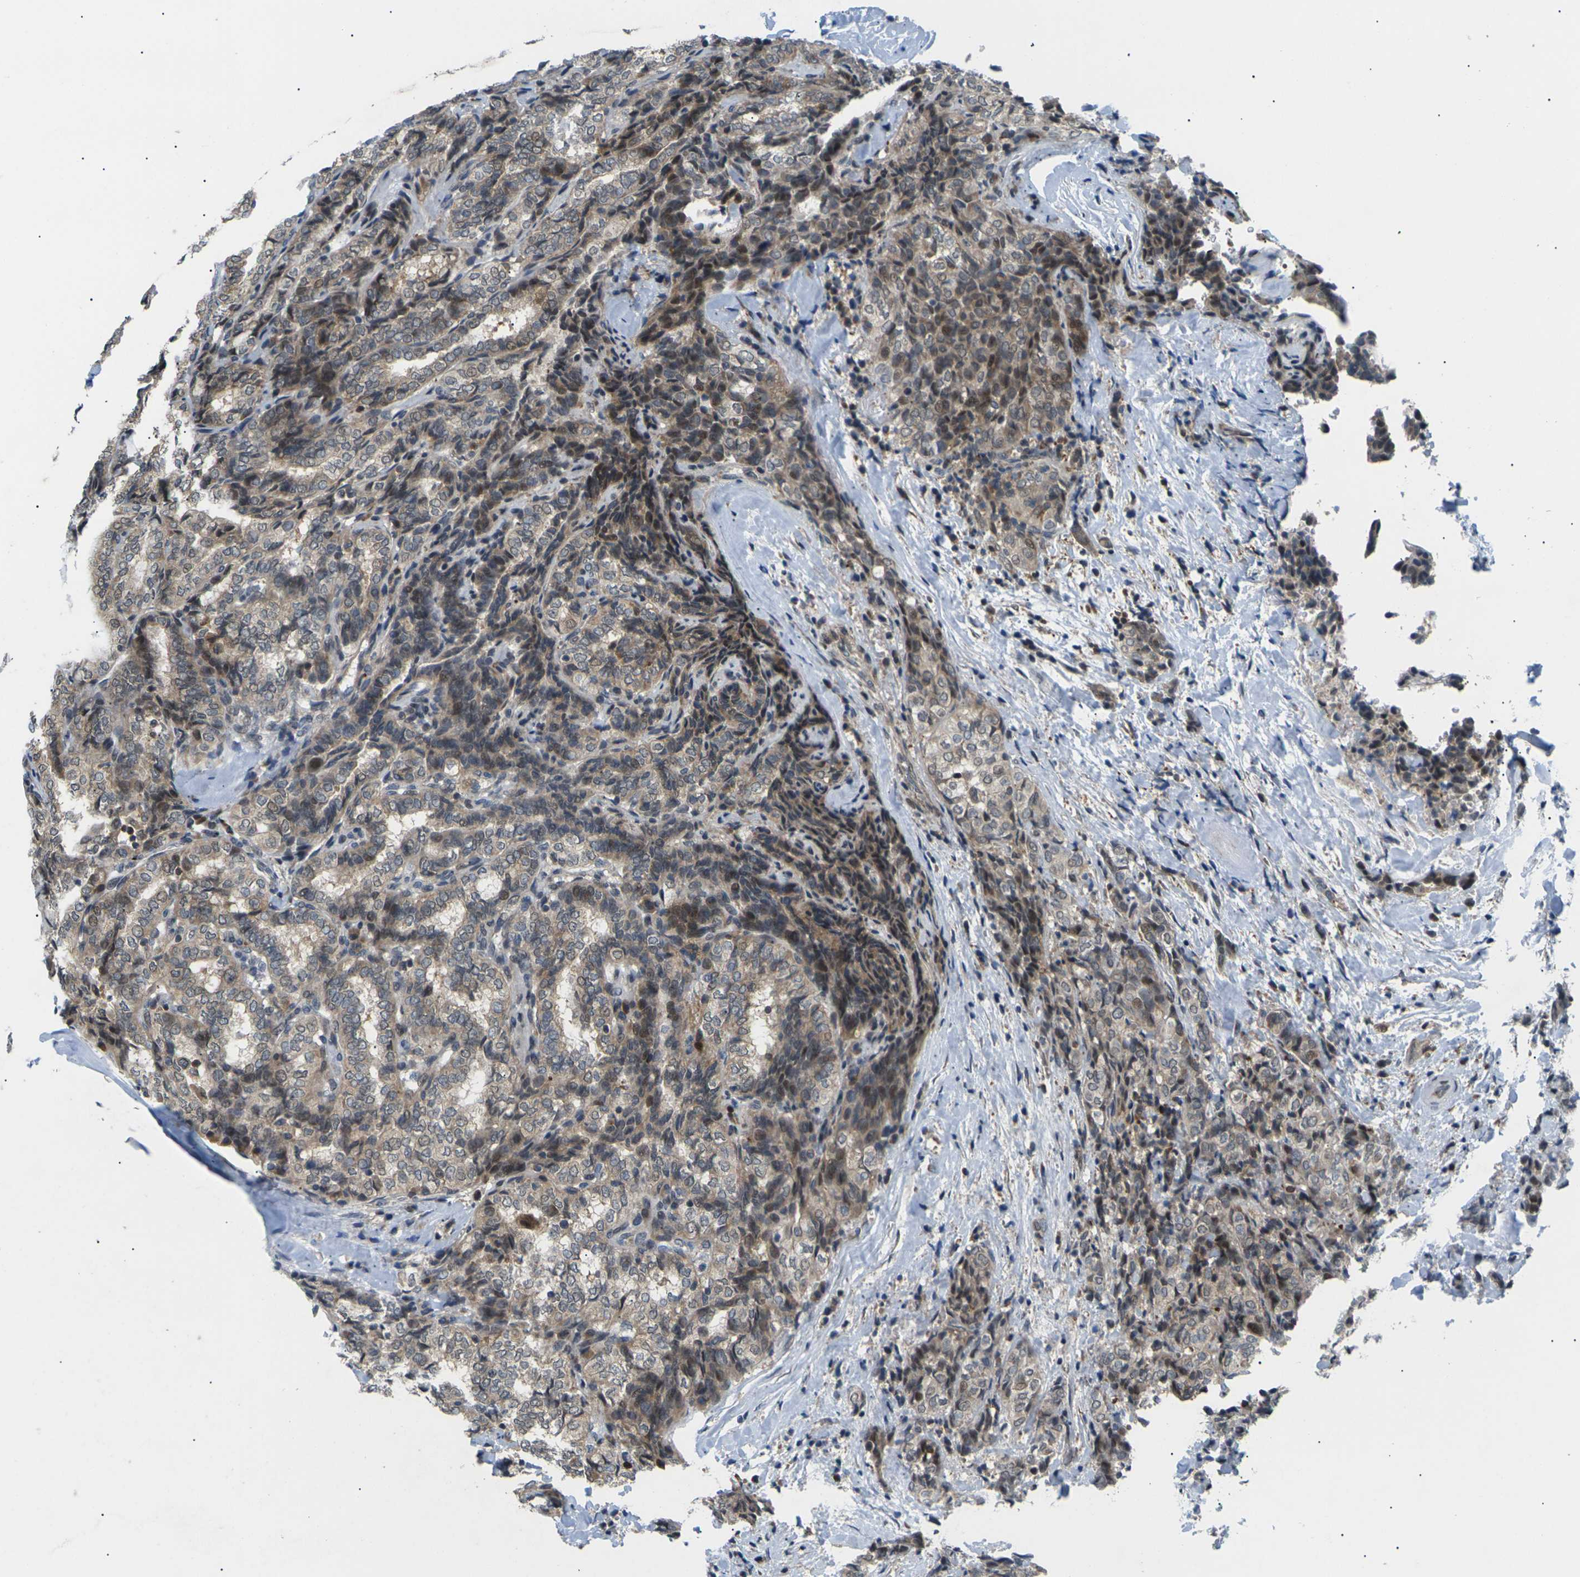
{"staining": {"intensity": "weak", "quantity": ">75%", "location": "cytoplasmic/membranous"}, "tissue": "thyroid cancer", "cell_type": "Tumor cells", "image_type": "cancer", "snomed": [{"axis": "morphology", "description": "Normal tissue, NOS"}, {"axis": "morphology", "description": "Papillary adenocarcinoma, NOS"}, {"axis": "topography", "description": "Thyroid gland"}], "caption": "Immunohistochemistry photomicrograph of human thyroid cancer (papillary adenocarcinoma) stained for a protein (brown), which demonstrates low levels of weak cytoplasmic/membranous positivity in approximately >75% of tumor cells.", "gene": "RPS6KA3", "patient": {"sex": "female", "age": 30}}